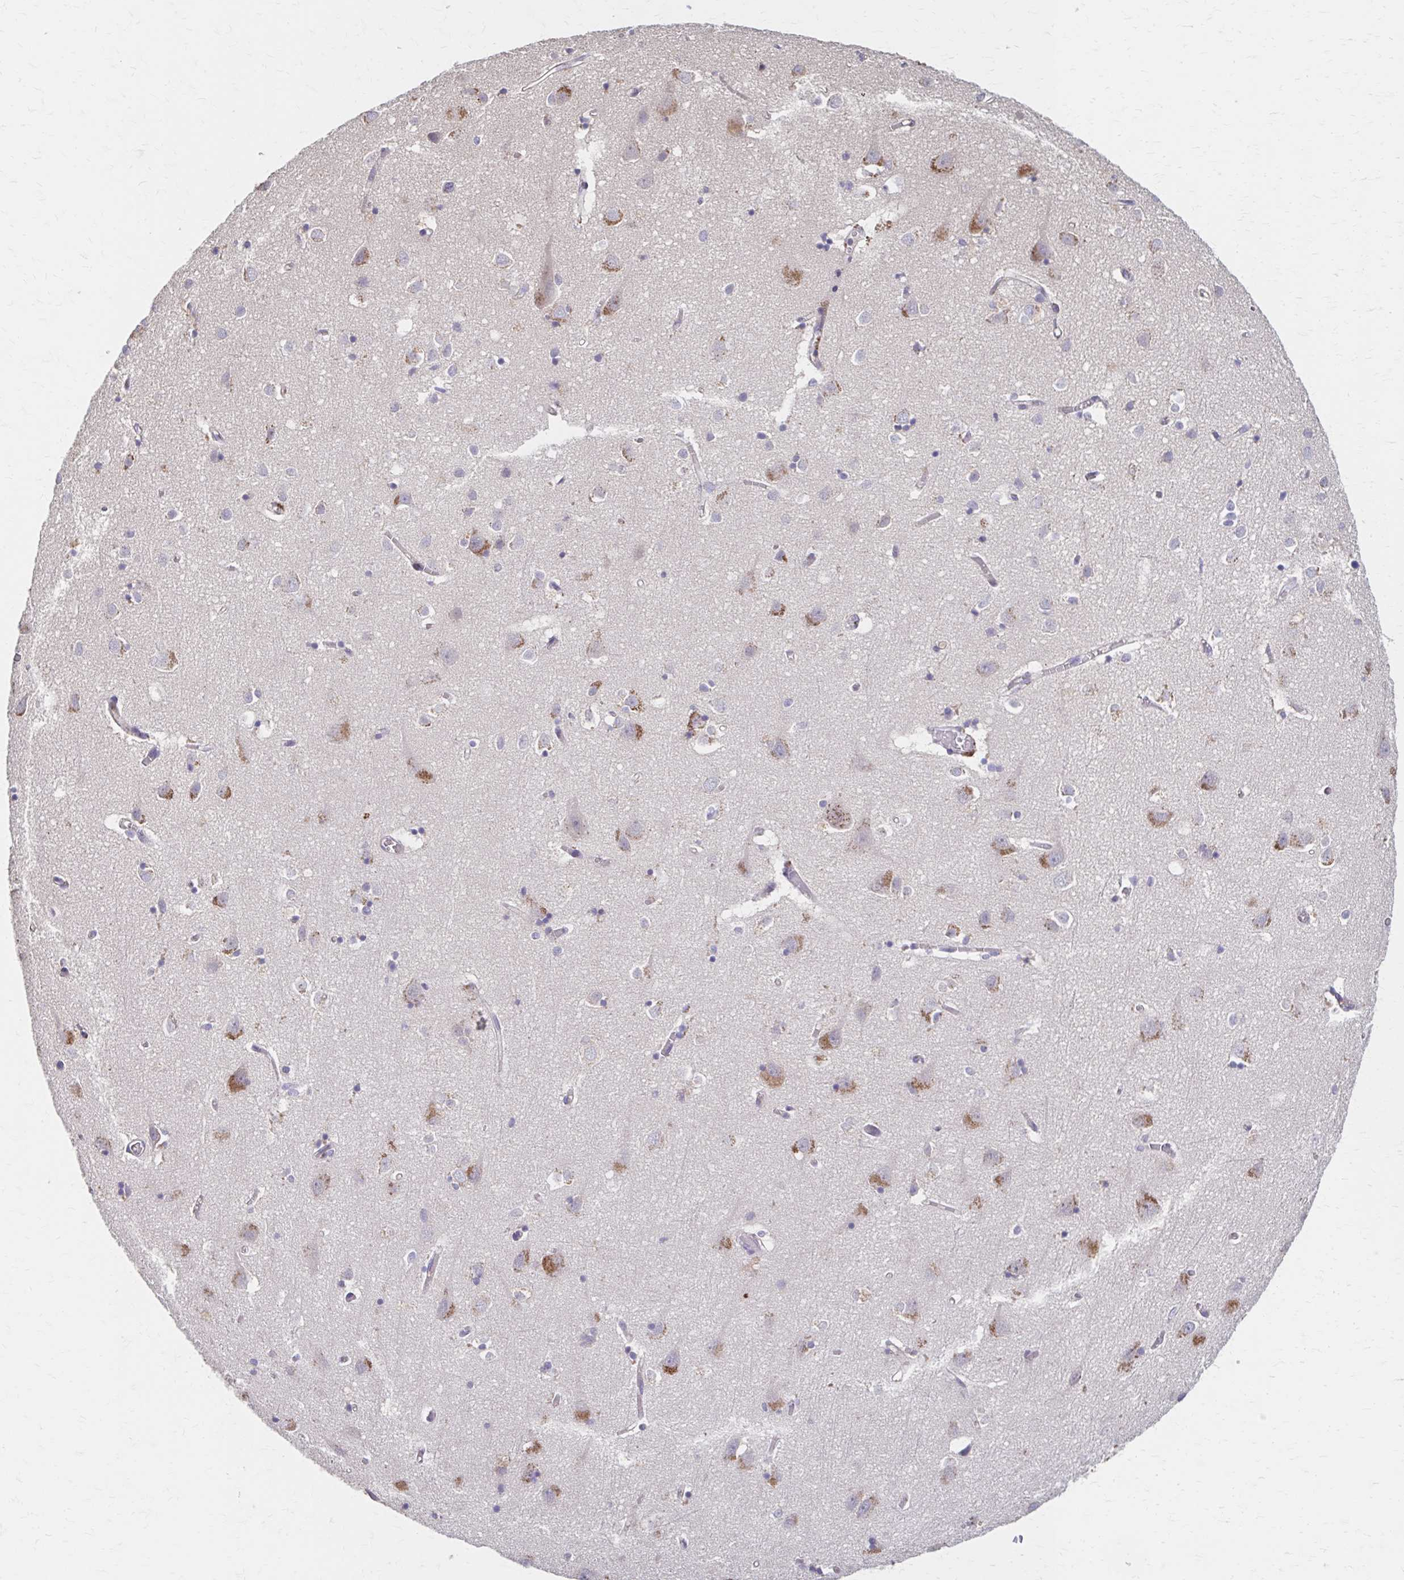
{"staining": {"intensity": "negative", "quantity": "none", "location": "none"}, "tissue": "cerebral cortex", "cell_type": "Endothelial cells", "image_type": "normal", "snomed": [{"axis": "morphology", "description": "Normal tissue, NOS"}, {"axis": "topography", "description": "Cerebral cortex"}], "caption": "The IHC histopathology image has no significant staining in endothelial cells of cerebral cortex.", "gene": "HMGCS2", "patient": {"sex": "male", "age": 70}}